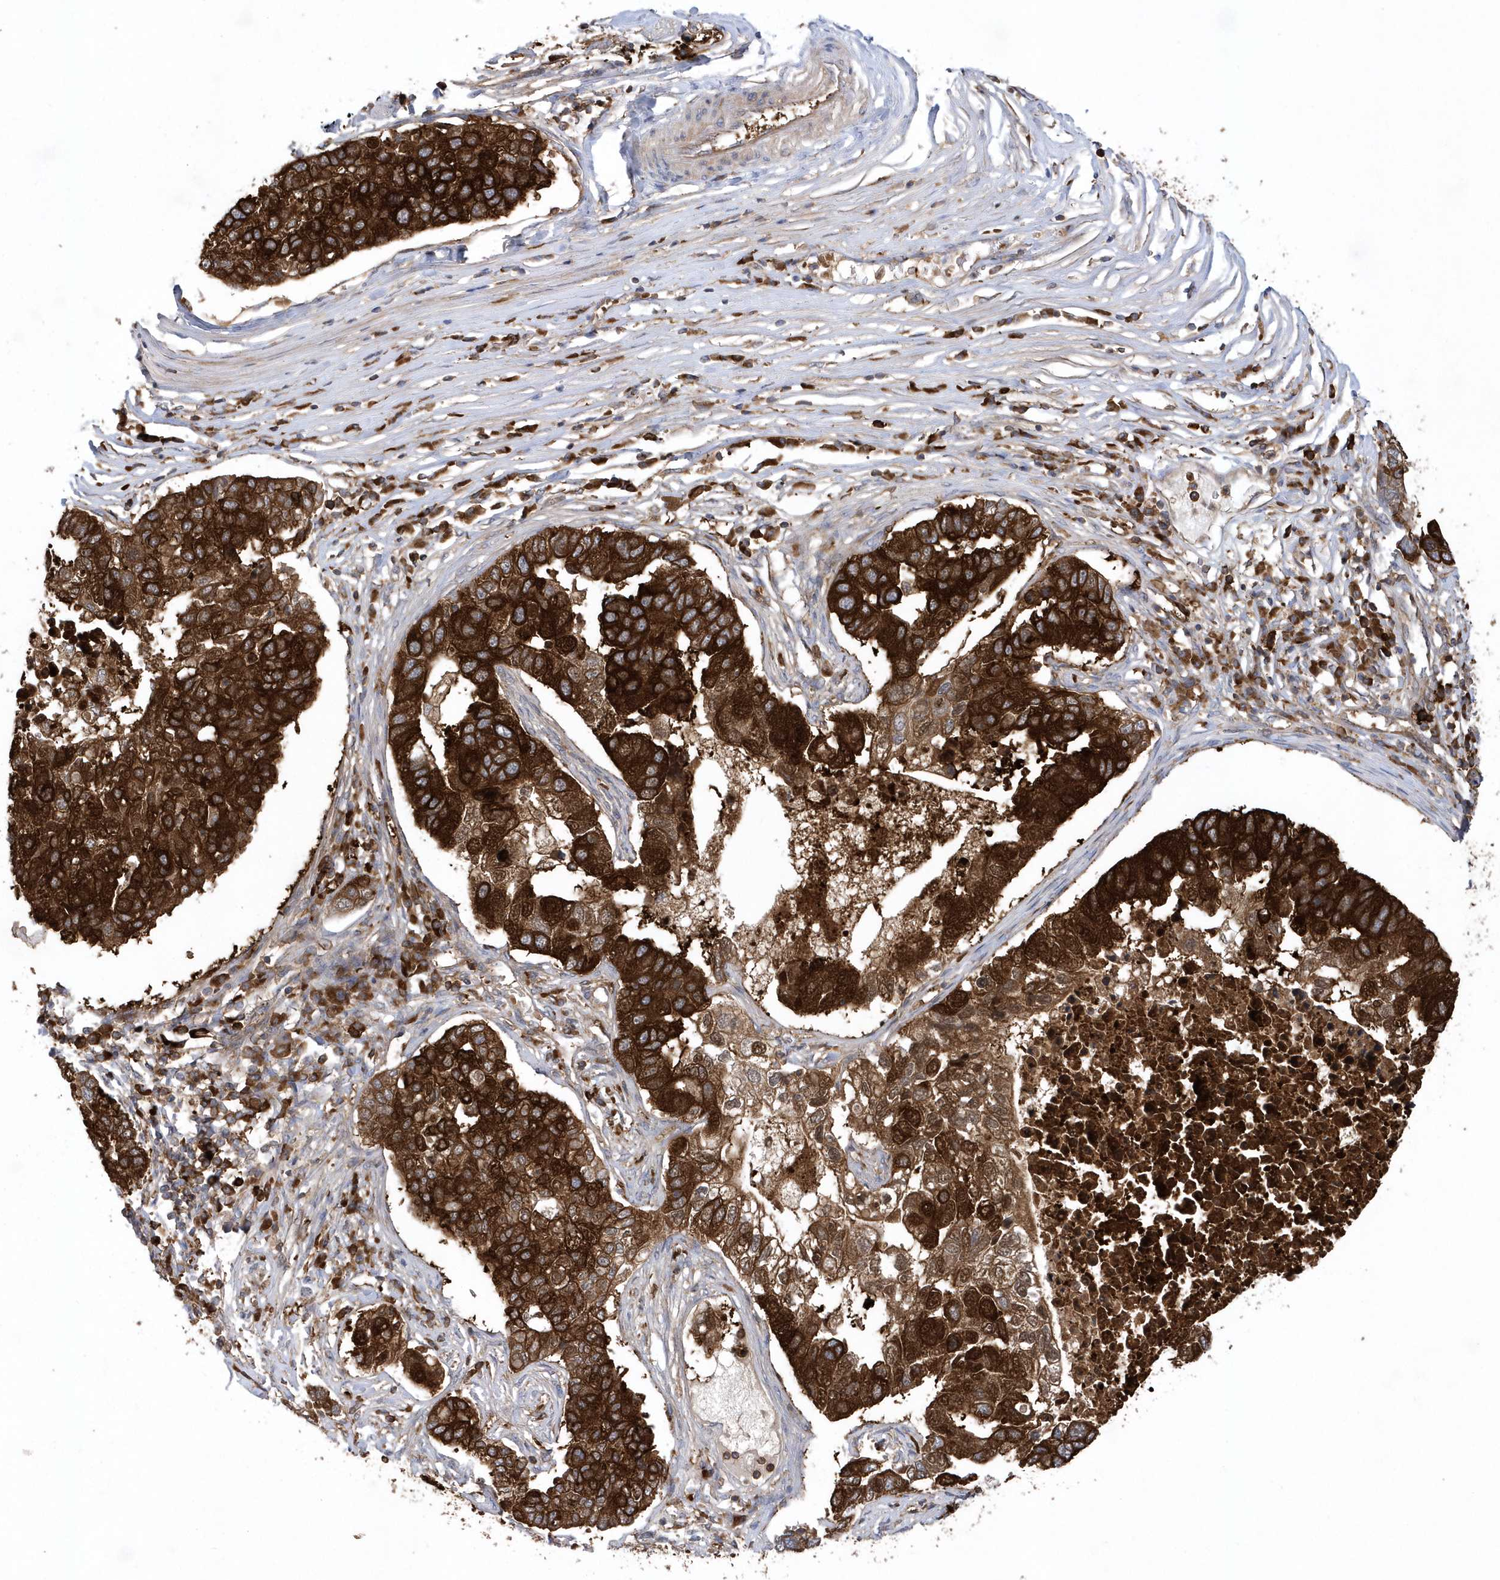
{"staining": {"intensity": "strong", "quantity": ">75%", "location": "cytoplasmic/membranous,nuclear"}, "tissue": "pancreatic cancer", "cell_type": "Tumor cells", "image_type": "cancer", "snomed": [{"axis": "morphology", "description": "Adenocarcinoma, NOS"}, {"axis": "topography", "description": "Pancreas"}], "caption": "Approximately >75% of tumor cells in human pancreatic cancer (adenocarcinoma) display strong cytoplasmic/membranous and nuclear protein expression as visualized by brown immunohistochemical staining.", "gene": "PAICS", "patient": {"sex": "female", "age": 61}}